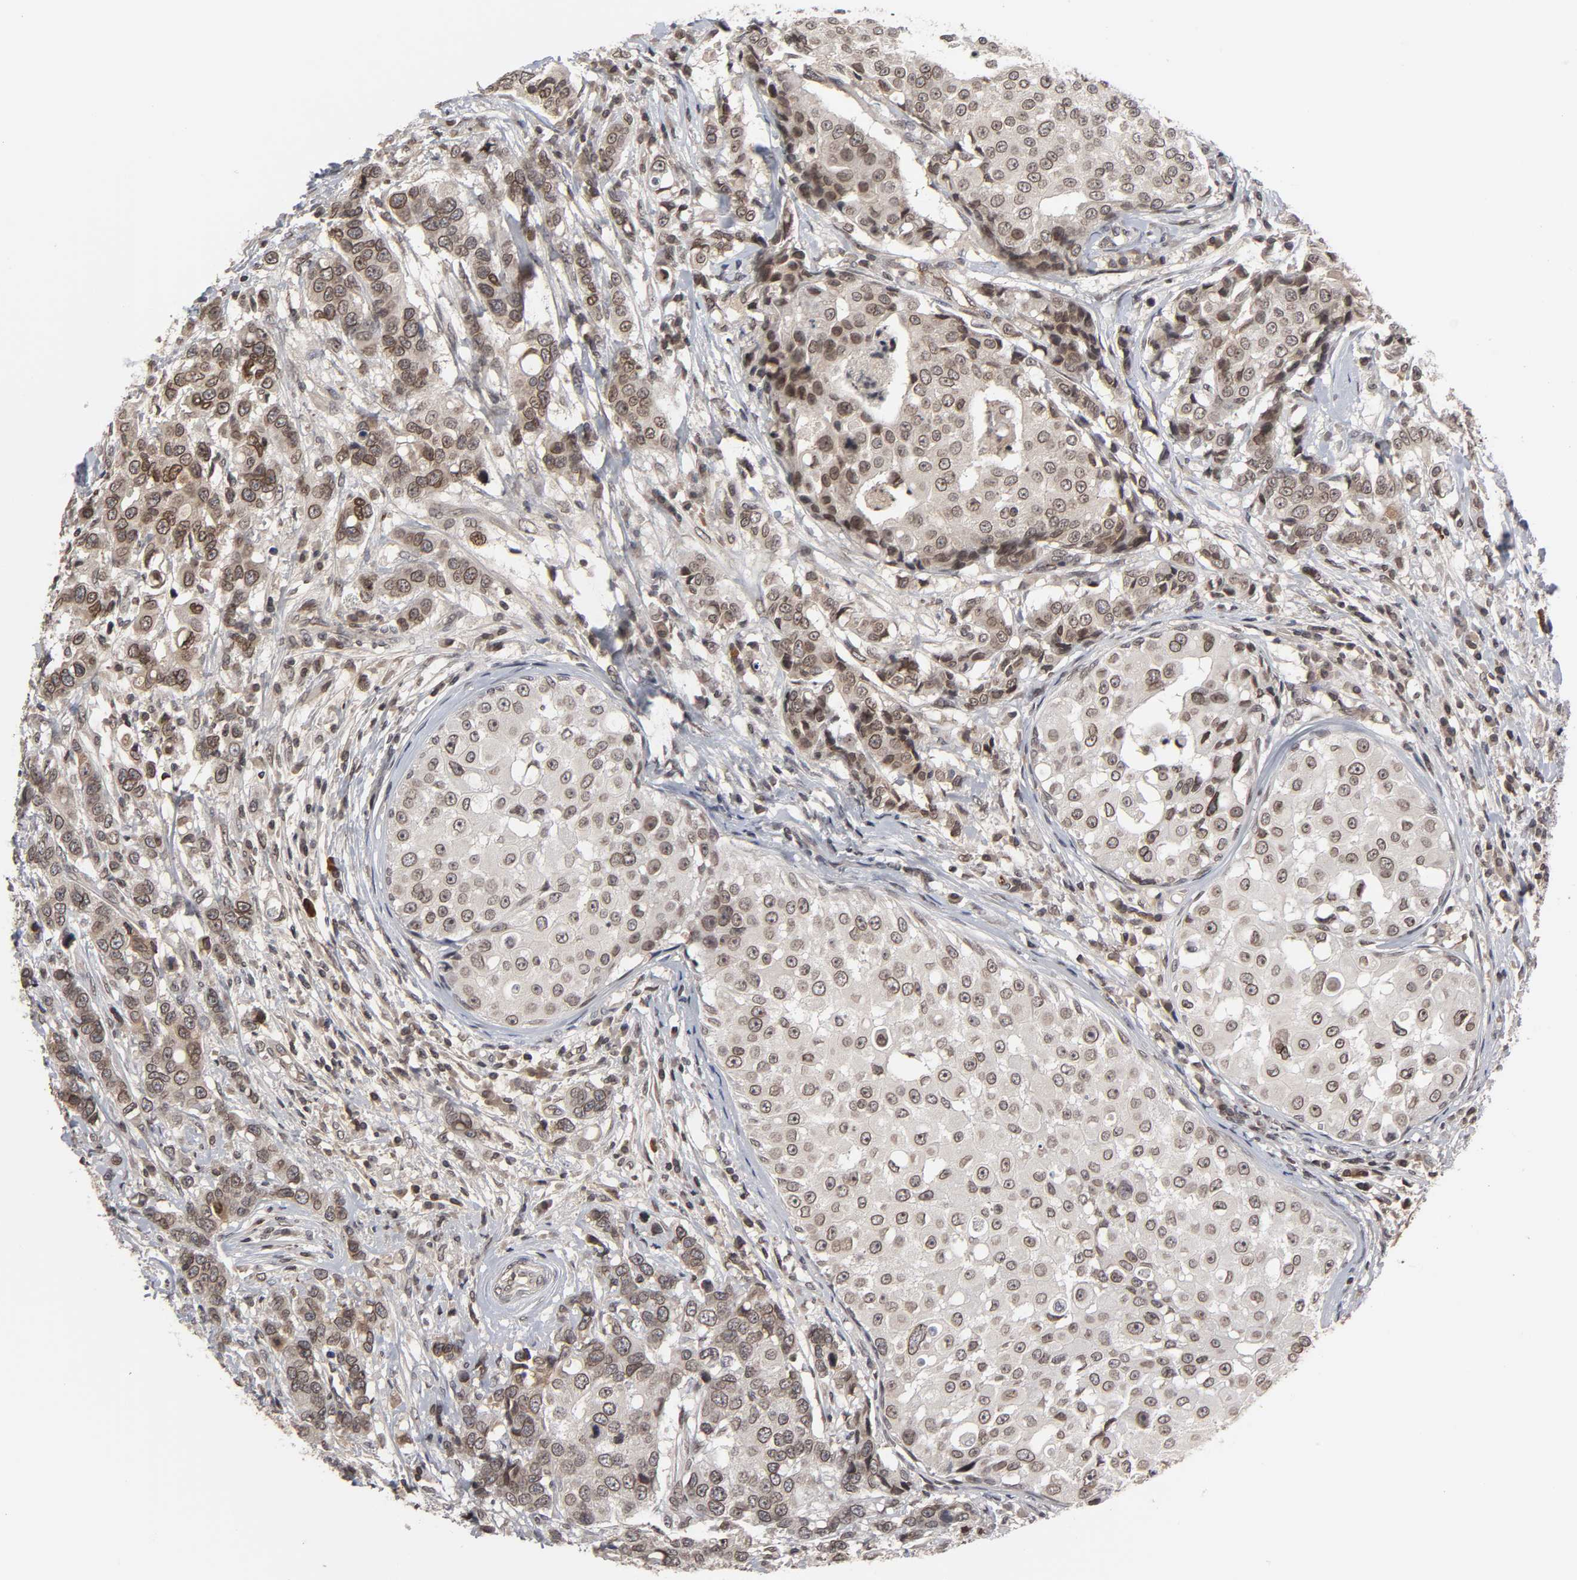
{"staining": {"intensity": "moderate", "quantity": ">75%", "location": "cytoplasmic/membranous,nuclear"}, "tissue": "breast cancer", "cell_type": "Tumor cells", "image_type": "cancer", "snomed": [{"axis": "morphology", "description": "Duct carcinoma"}, {"axis": "topography", "description": "Breast"}], "caption": "Moderate cytoplasmic/membranous and nuclear staining for a protein is appreciated in about >75% of tumor cells of breast cancer using immunohistochemistry (IHC).", "gene": "CPN2", "patient": {"sex": "female", "age": 27}}